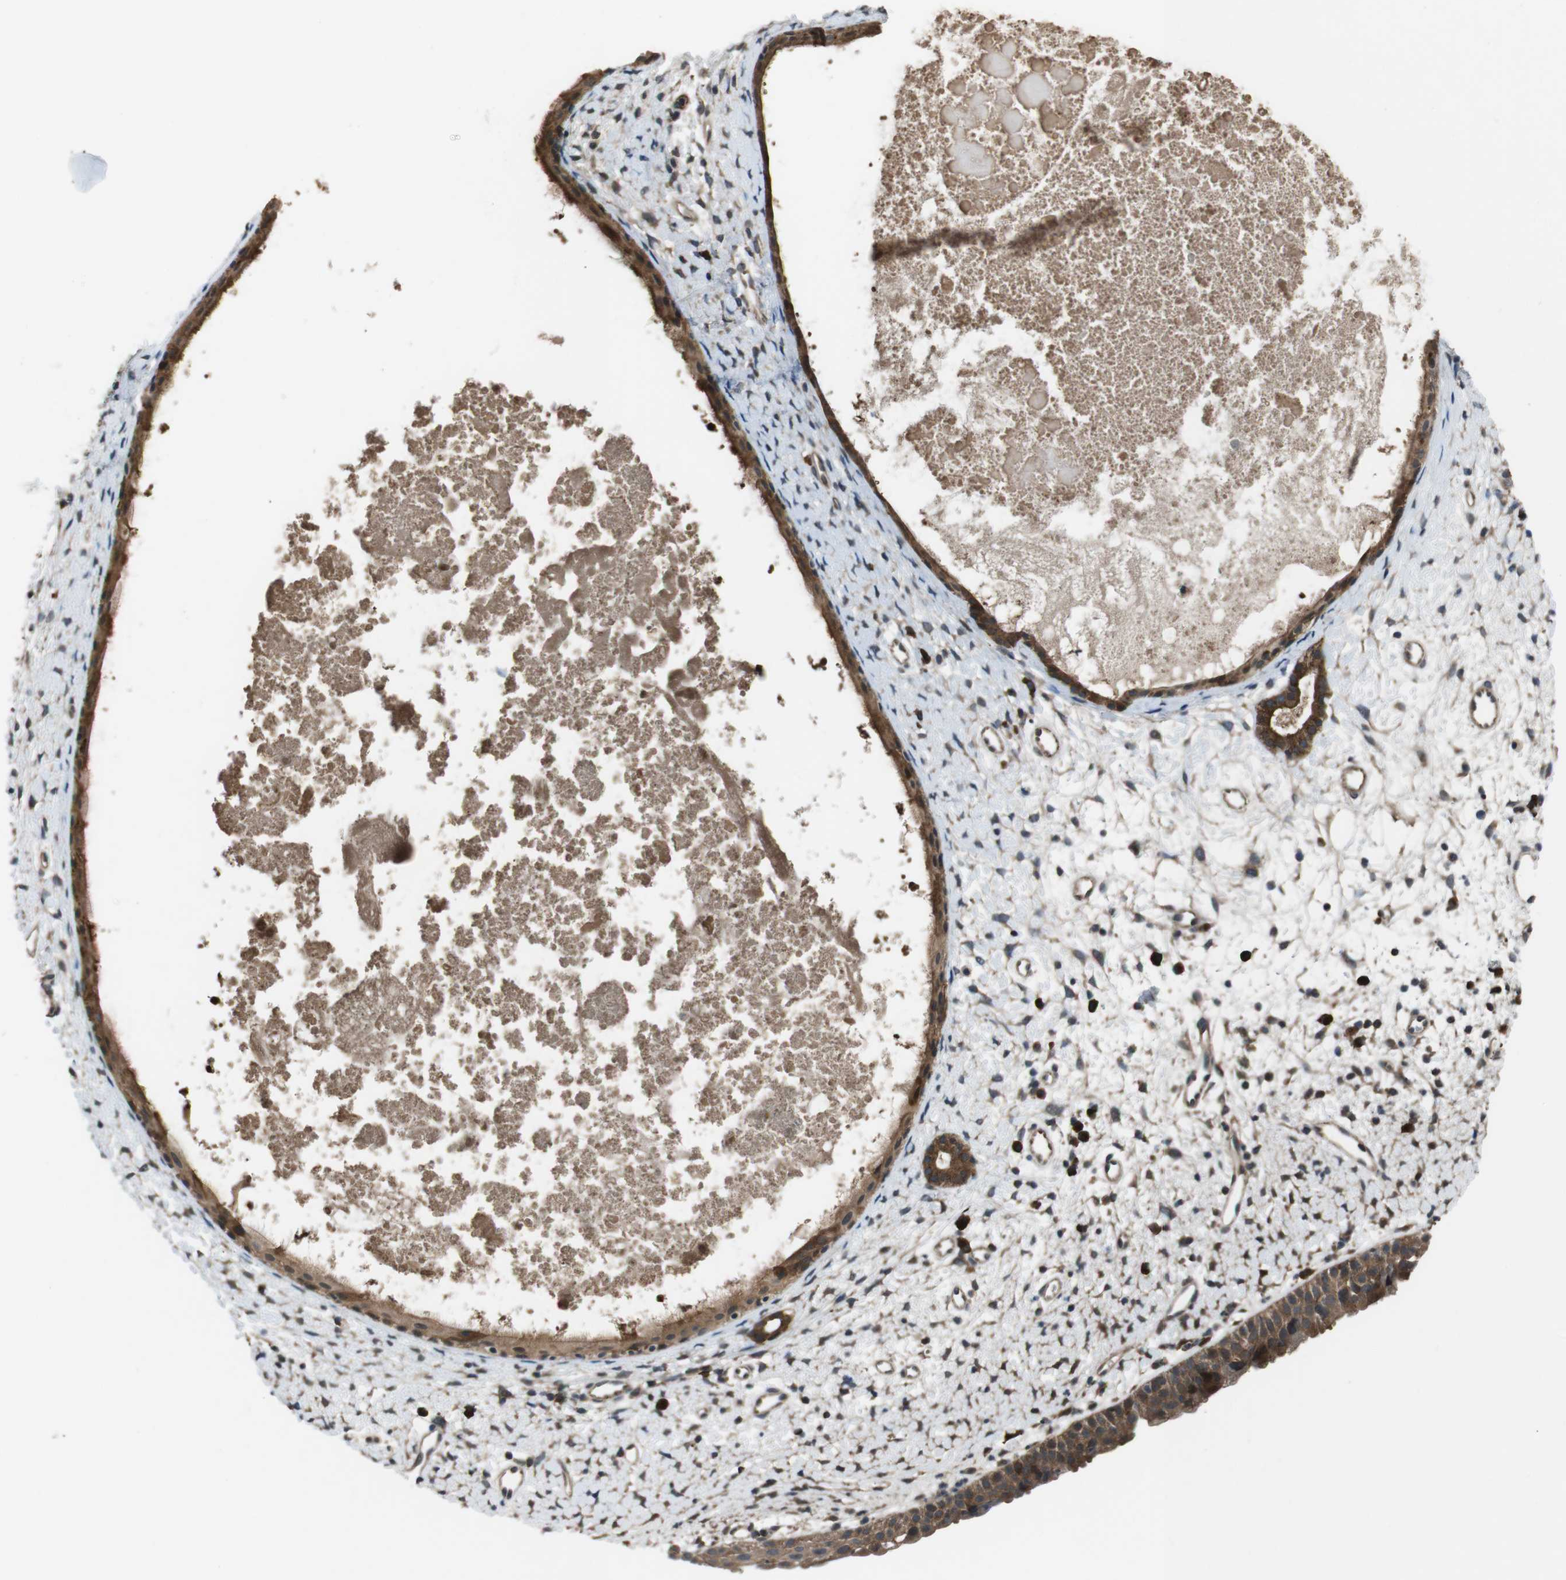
{"staining": {"intensity": "strong", "quantity": ">75%", "location": "cytoplasmic/membranous"}, "tissue": "nasopharynx", "cell_type": "Respiratory epithelial cells", "image_type": "normal", "snomed": [{"axis": "morphology", "description": "Normal tissue, NOS"}, {"axis": "topography", "description": "Nasopharynx"}], "caption": "Human nasopharynx stained with a brown dye exhibits strong cytoplasmic/membranous positive staining in approximately >75% of respiratory epithelial cells.", "gene": "SLC22A23", "patient": {"sex": "male", "age": 22}}